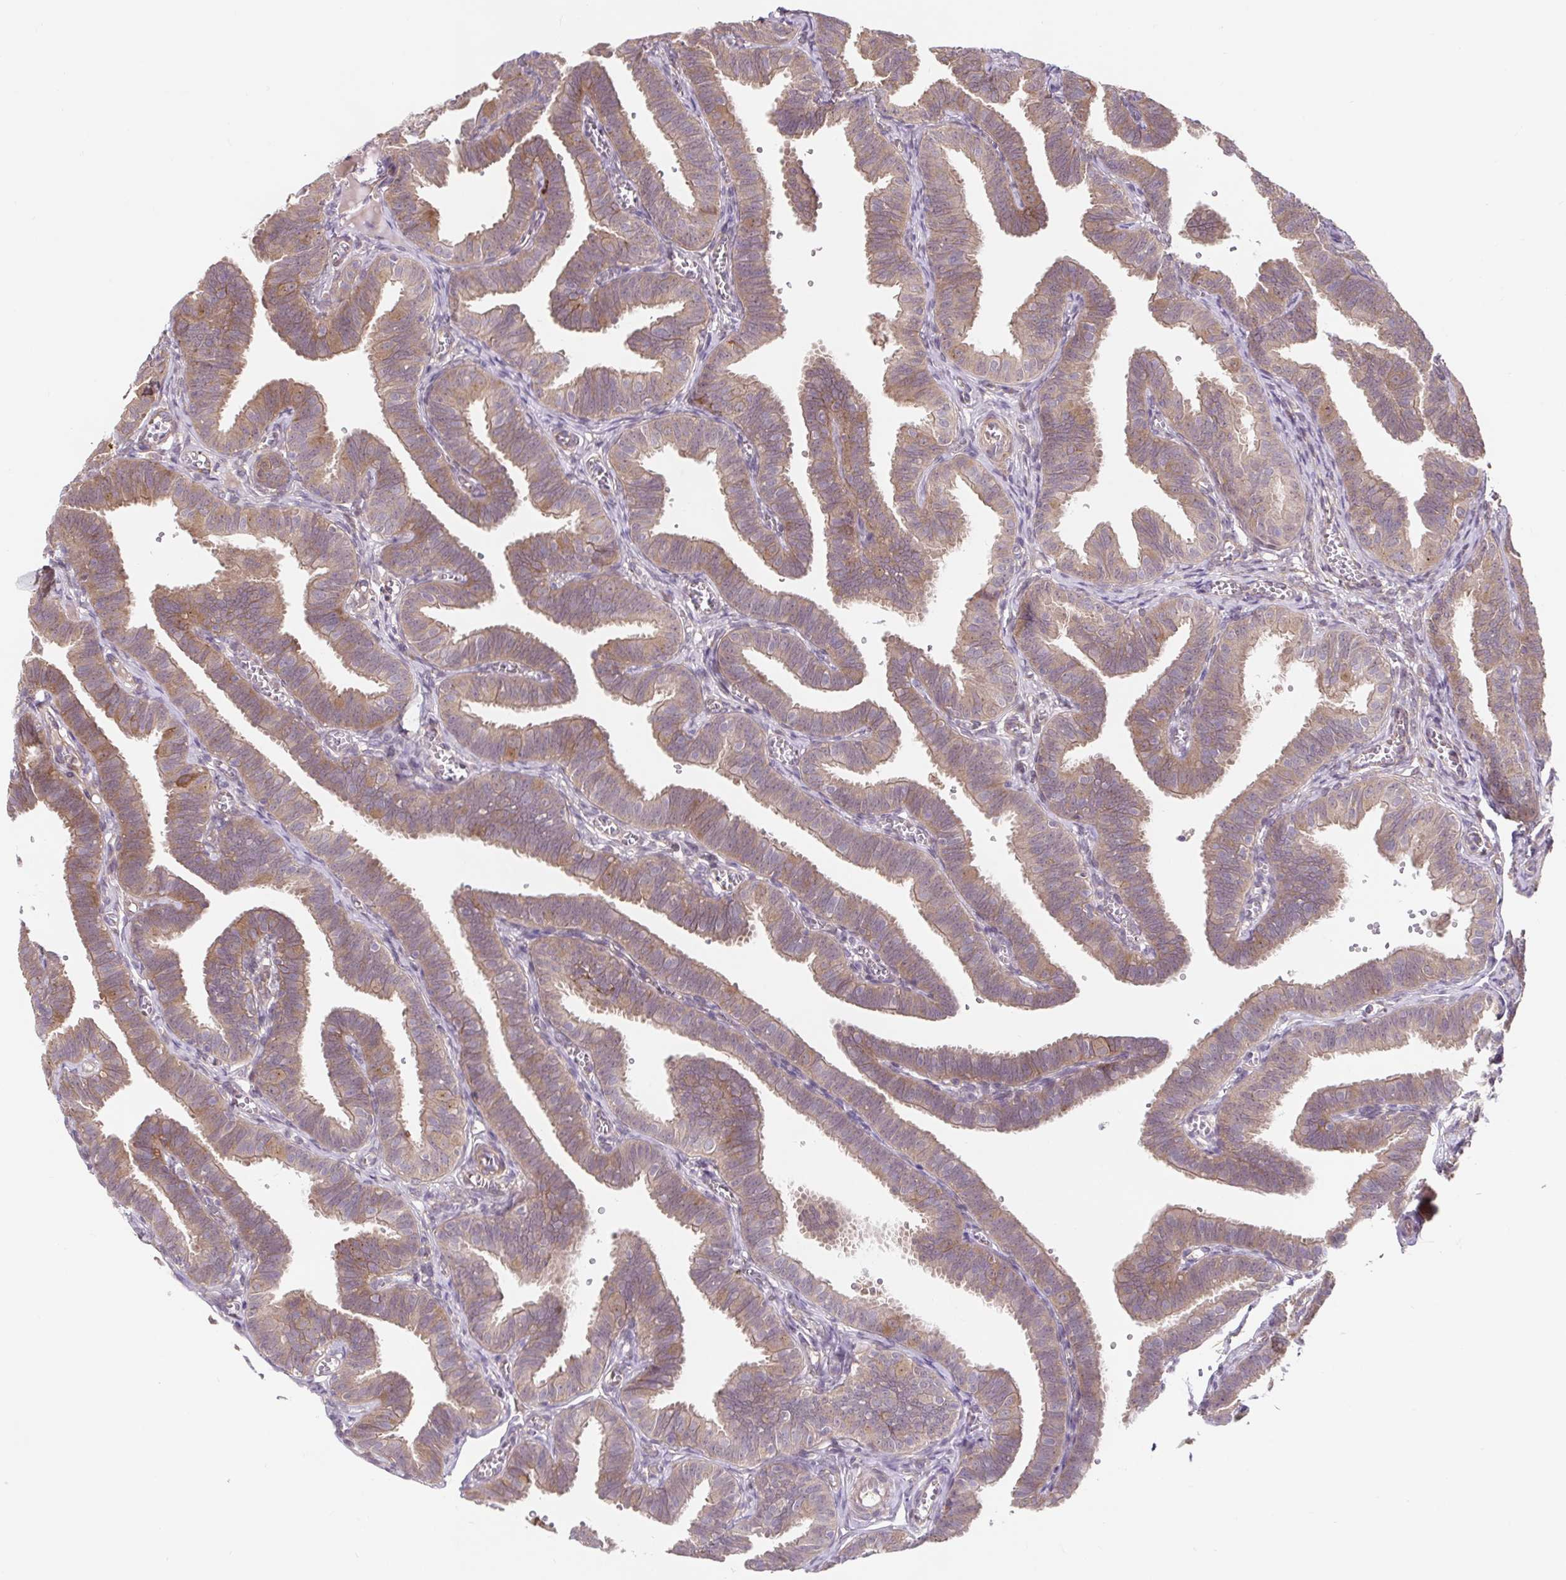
{"staining": {"intensity": "moderate", "quantity": ">75%", "location": "cytoplasmic/membranous"}, "tissue": "fallopian tube", "cell_type": "Glandular cells", "image_type": "normal", "snomed": [{"axis": "morphology", "description": "Normal tissue, NOS"}, {"axis": "topography", "description": "Fallopian tube"}], "caption": "Immunohistochemical staining of normal human fallopian tube displays moderate cytoplasmic/membranous protein staining in approximately >75% of glandular cells.", "gene": "LYPD5", "patient": {"sex": "female", "age": 25}}